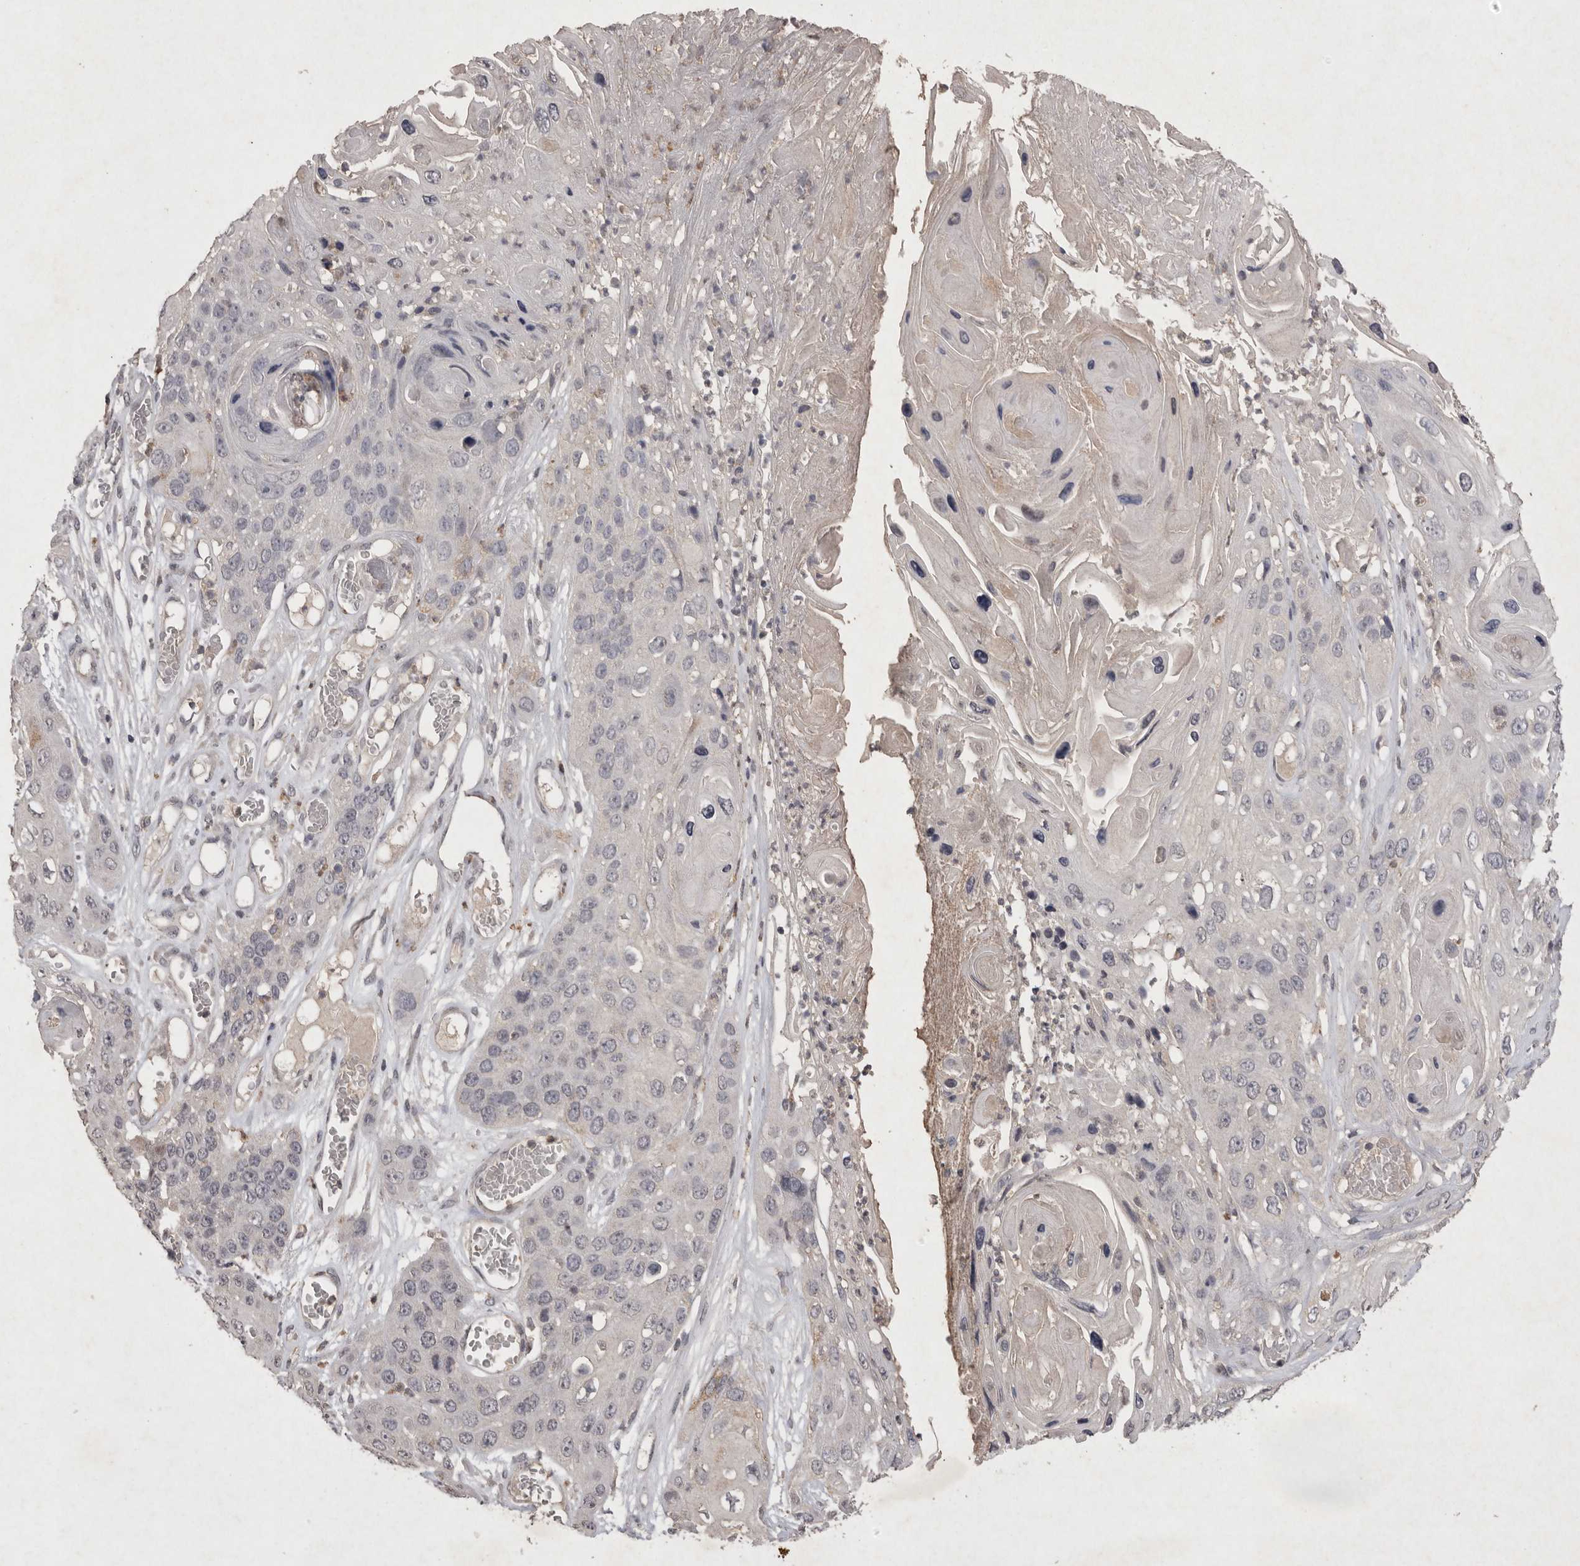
{"staining": {"intensity": "negative", "quantity": "none", "location": "none"}, "tissue": "skin cancer", "cell_type": "Tumor cells", "image_type": "cancer", "snomed": [{"axis": "morphology", "description": "Squamous cell carcinoma, NOS"}, {"axis": "topography", "description": "Skin"}], "caption": "This histopathology image is of skin cancer (squamous cell carcinoma) stained with immunohistochemistry to label a protein in brown with the nuclei are counter-stained blue. There is no positivity in tumor cells.", "gene": "APLNR", "patient": {"sex": "male", "age": 55}}